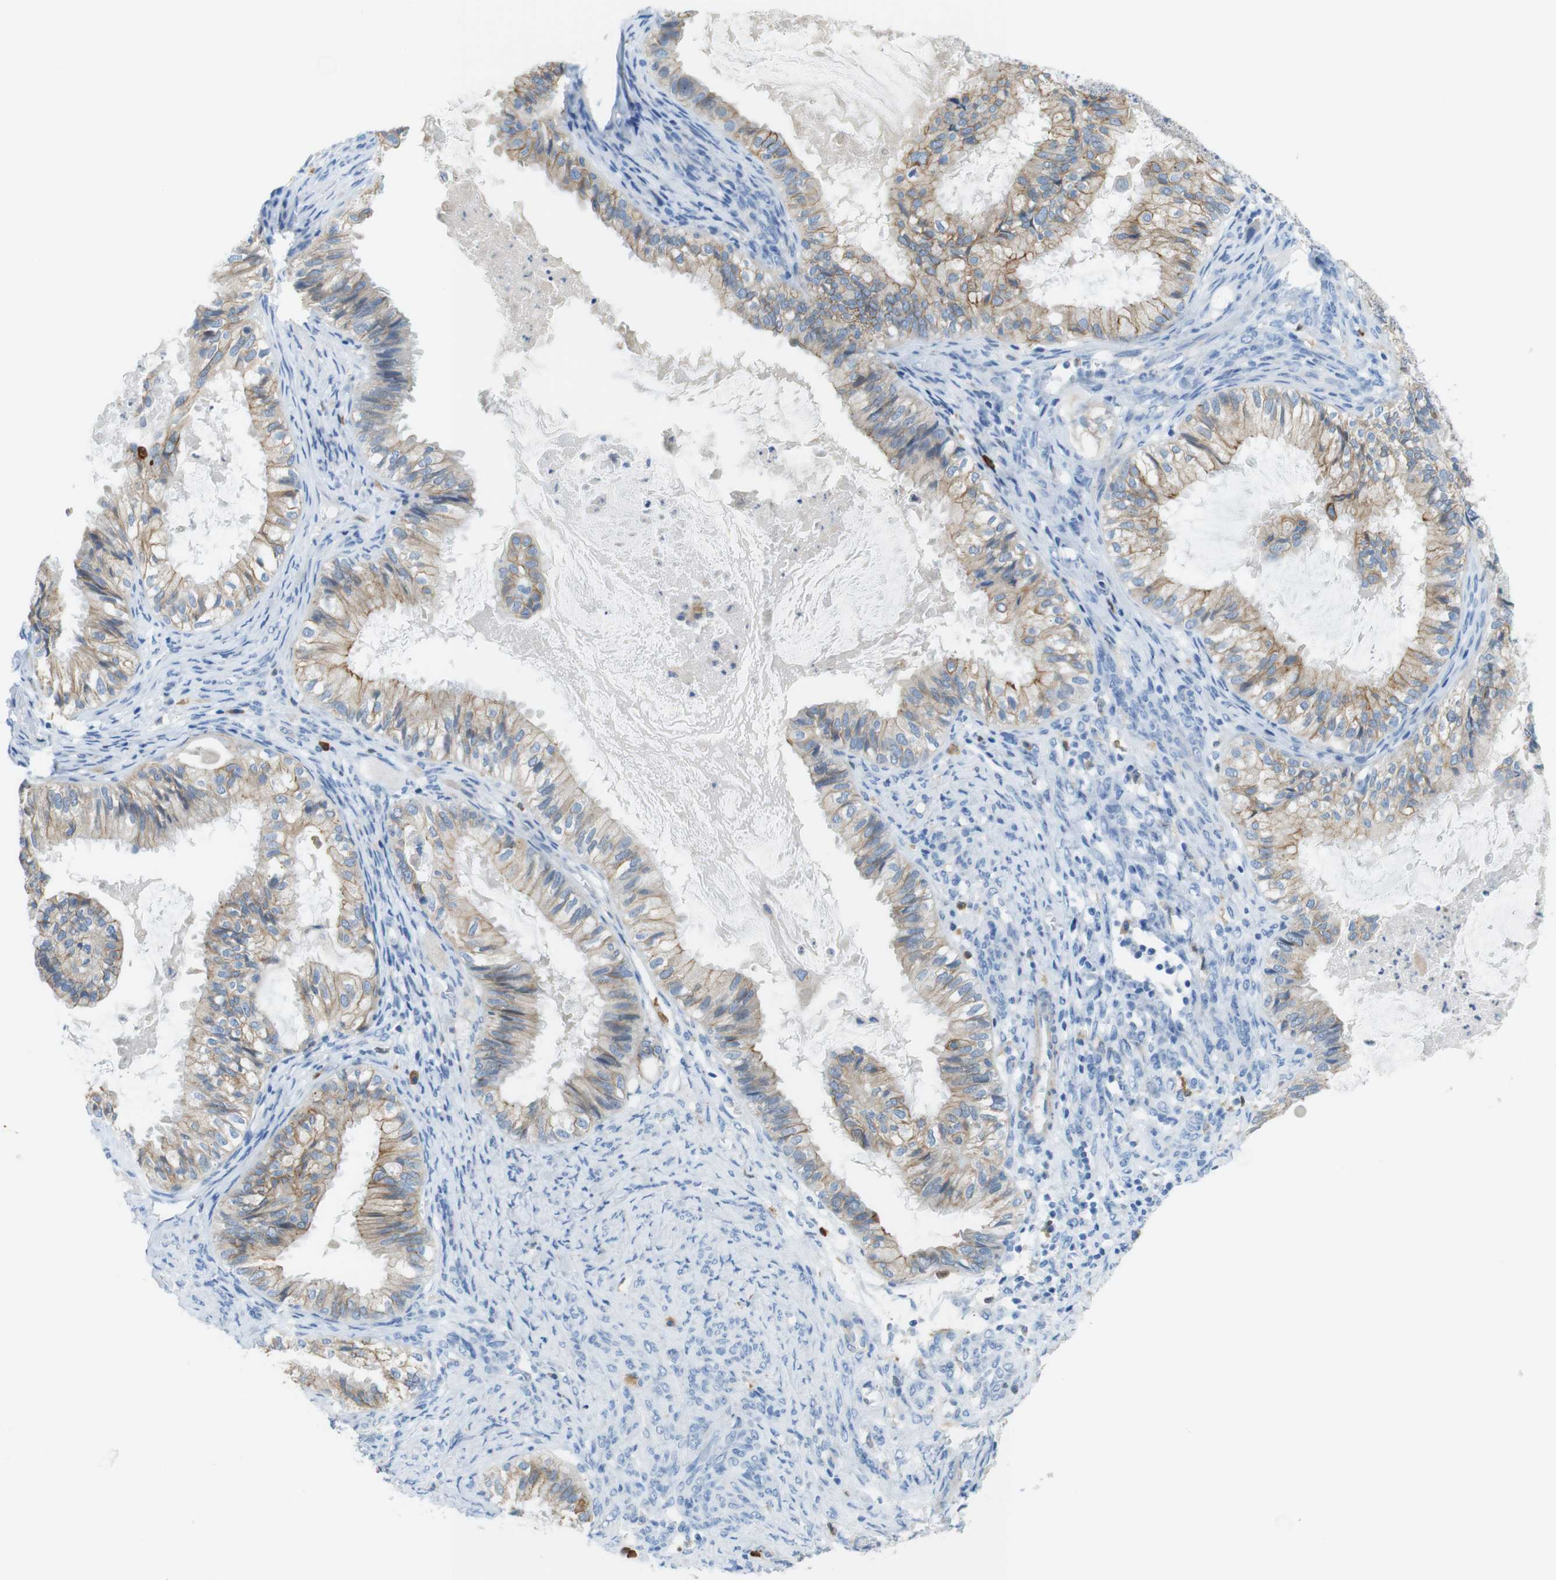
{"staining": {"intensity": "moderate", "quantity": "25%-75%", "location": "cytoplasmic/membranous"}, "tissue": "cervical cancer", "cell_type": "Tumor cells", "image_type": "cancer", "snomed": [{"axis": "morphology", "description": "Normal tissue, NOS"}, {"axis": "morphology", "description": "Adenocarcinoma, NOS"}, {"axis": "topography", "description": "Cervix"}, {"axis": "topography", "description": "Endometrium"}], "caption": "Protein expression analysis of human cervical cancer reveals moderate cytoplasmic/membranous staining in approximately 25%-75% of tumor cells.", "gene": "CLMN", "patient": {"sex": "female", "age": 86}}